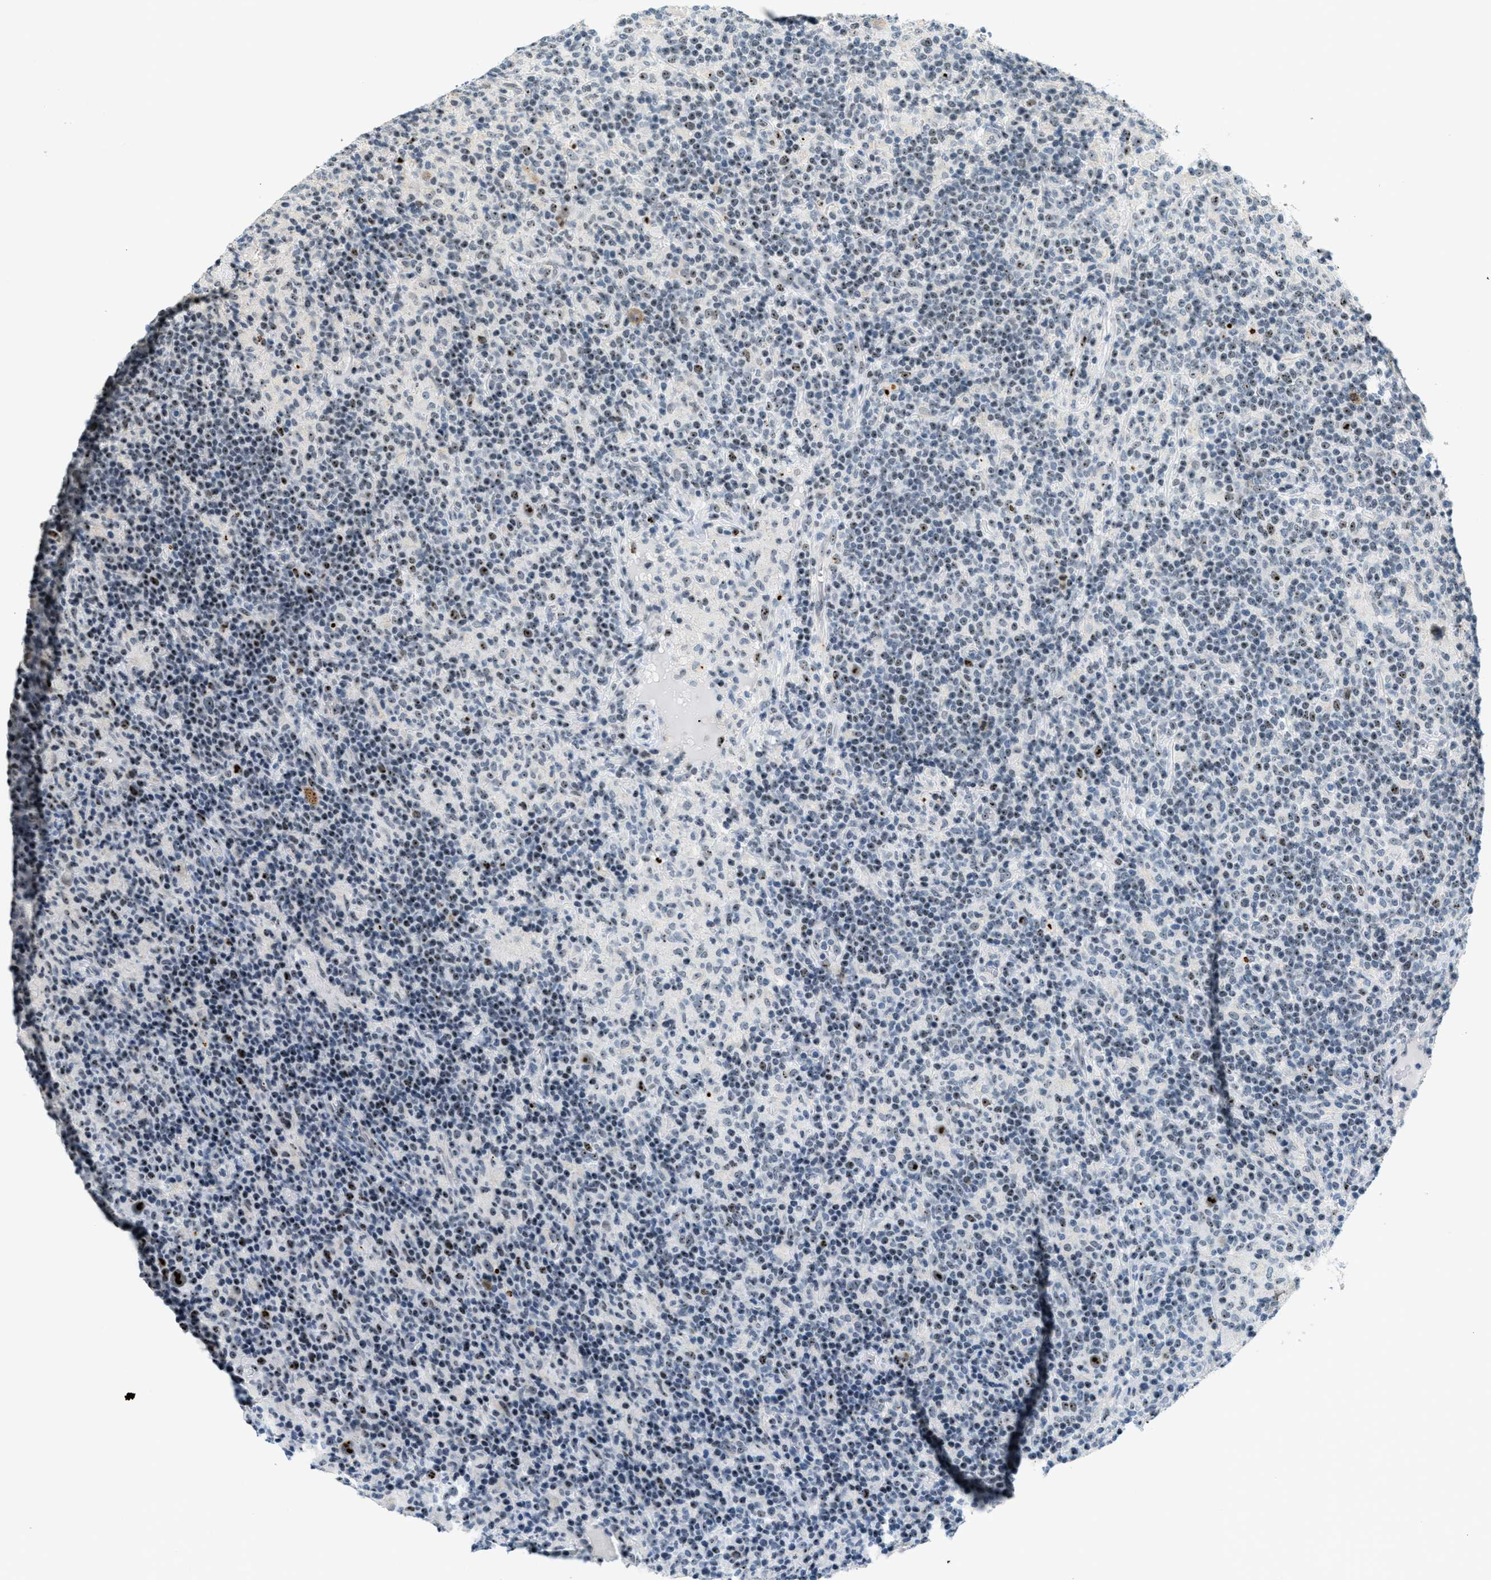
{"staining": {"intensity": "moderate", "quantity": "25%-75%", "location": "nuclear"}, "tissue": "lymphoma", "cell_type": "Tumor cells", "image_type": "cancer", "snomed": [{"axis": "morphology", "description": "Hodgkin's disease, NOS"}, {"axis": "topography", "description": "Lymph node"}], "caption": "Protein expression analysis of Hodgkin's disease shows moderate nuclear staining in approximately 25%-75% of tumor cells.", "gene": "DDX47", "patient": {"sex": "male", "age": 70}}